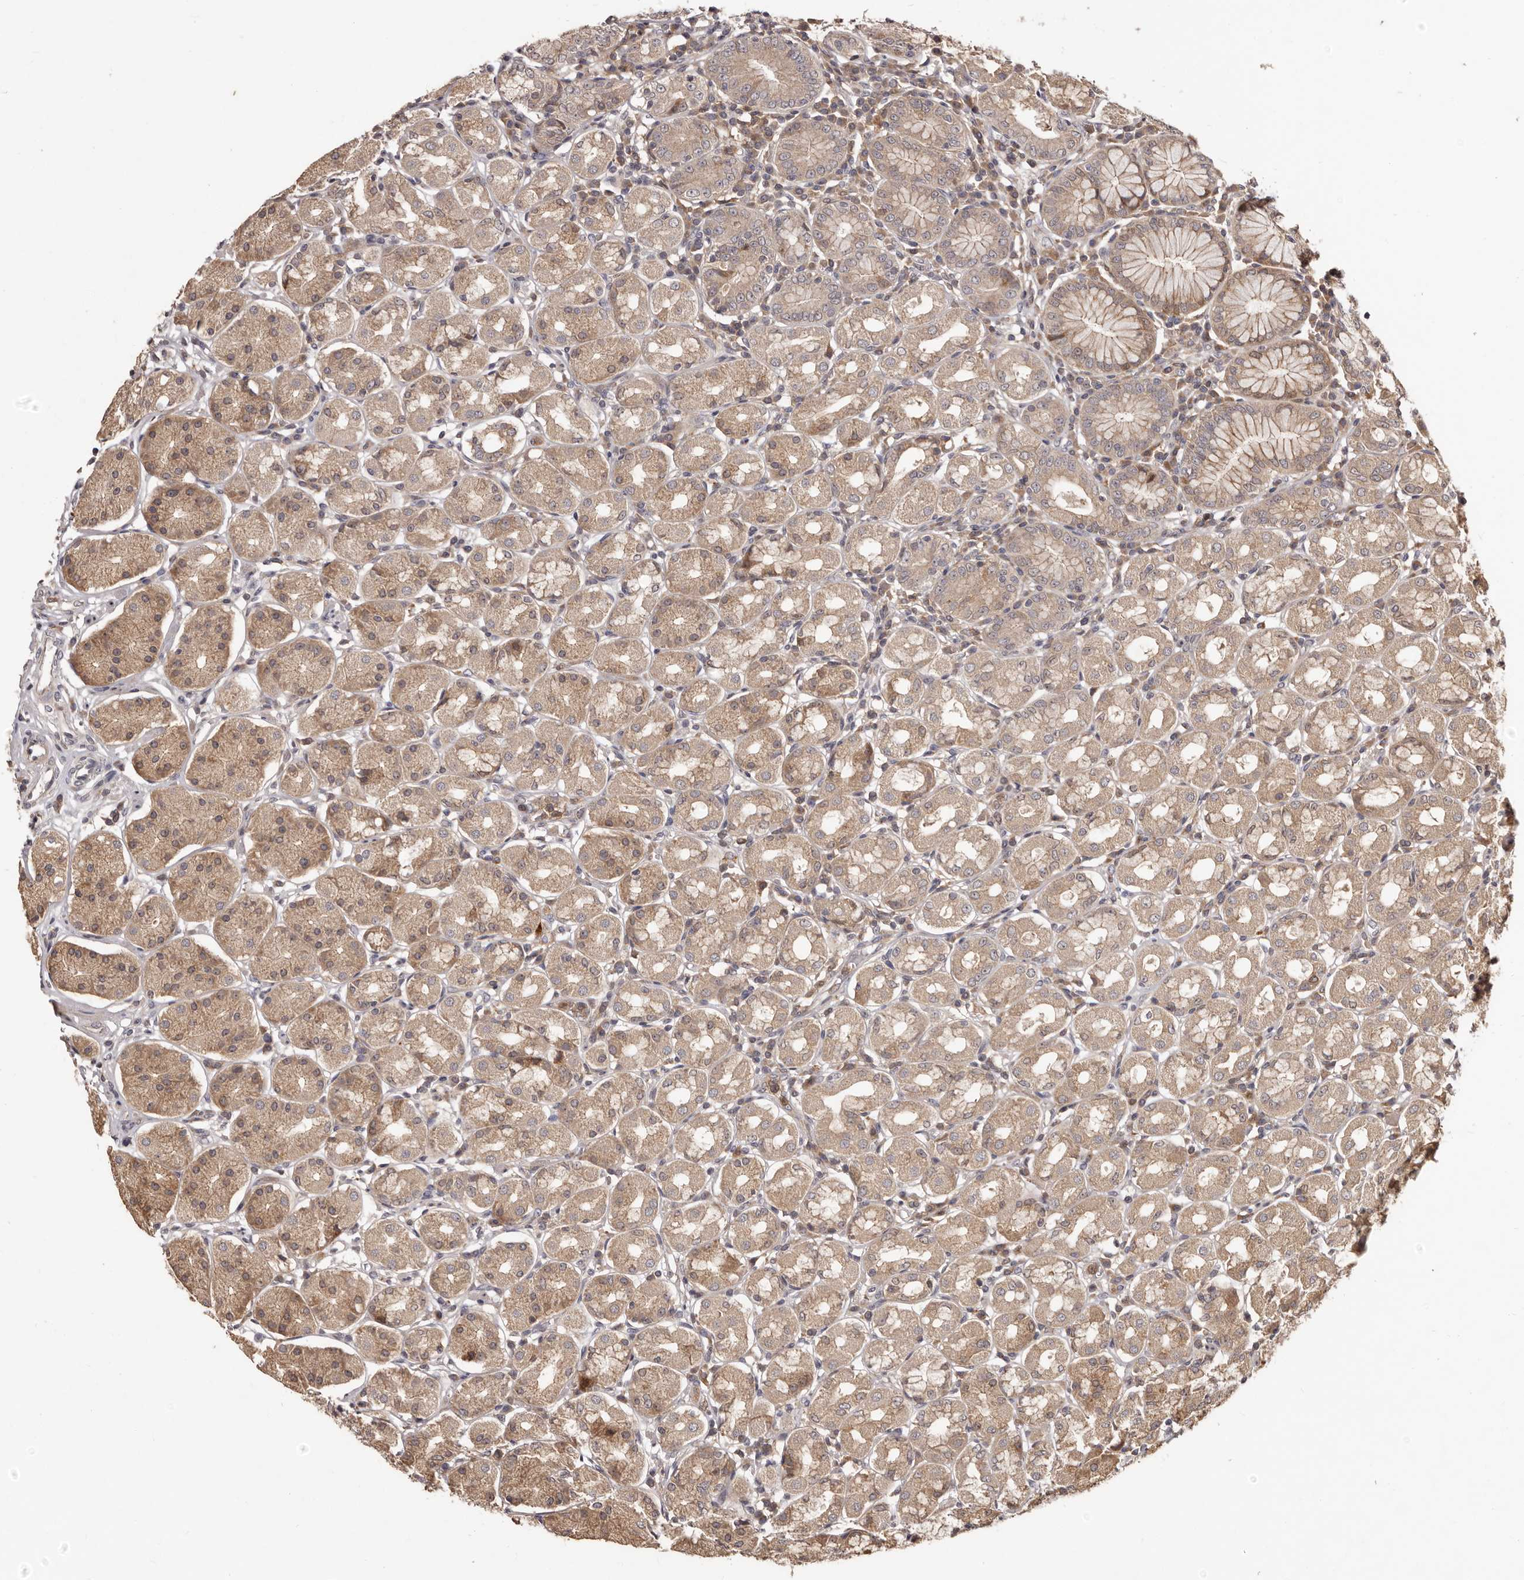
{"staining": {"intensity": "moderate", "quantity": ">75%", "location": "cytoplasmic/membranous"}, "tissue": "stomach", "cell_type": "Glandular cells", "image_type": "normal", "snomed": [{"axis": "morphology", "description": "Normal tissue, NOS"}, {"axis": "topography", "description": "Stomach"}, {"axis": "topography", "description": "Stomach, lower"}], "caption": "About >75% of glandular cells in unremarkable human stomach demonstrate moderate cytoplasmic/membranous protein positivity as visualized by brown immunohistochemical staining.", "gene": "RNF187", "patient": {"sex": "female", "age": 56}}